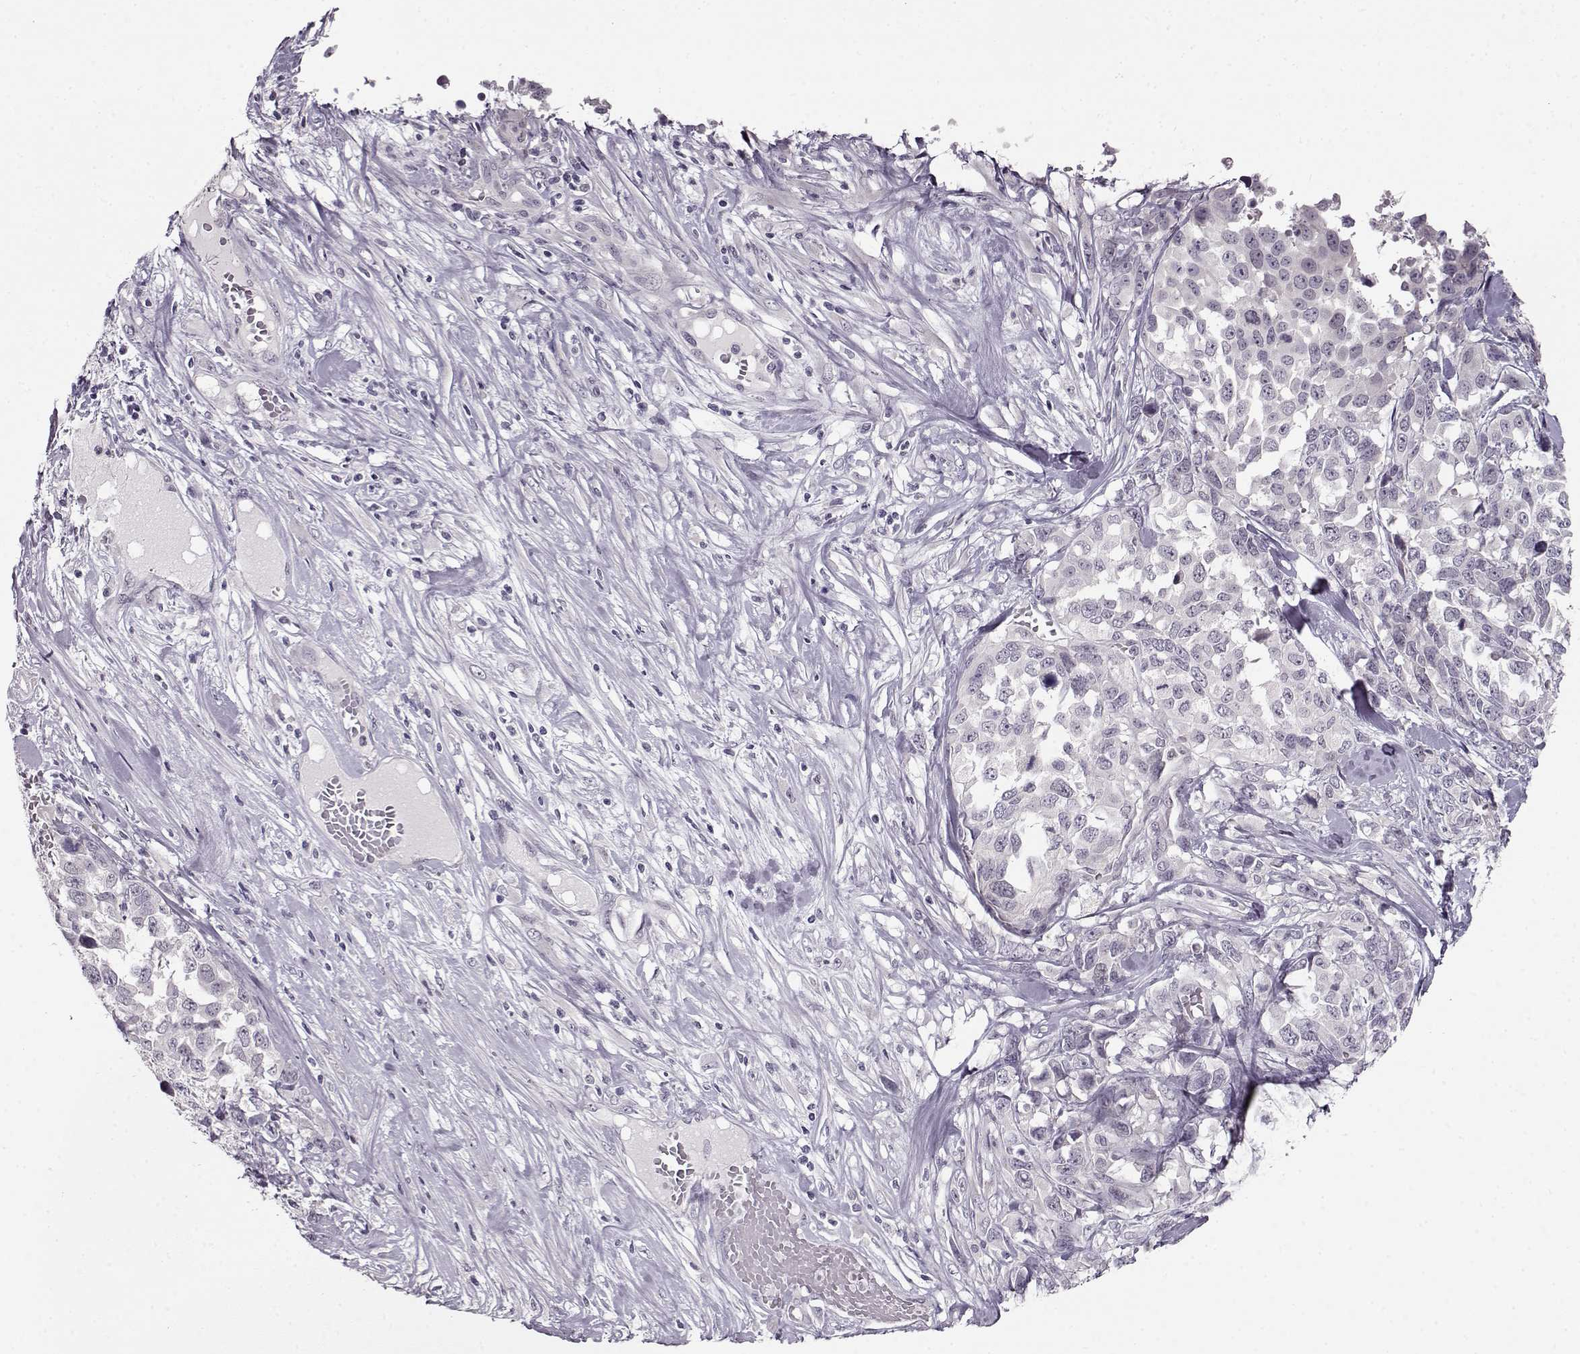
{"staining": {"intensity": "negative", "quantity": "none", "location": "none"}, "tissue": "melanoma", "cell_type": "Tumor cells", "image_type": "cancer", "snomed": [{"axis": "morphology", "description": "Malignant melanoma, Metastatic site"}, {"axis": "topography", "description": "Skin"}], "caption": "High magnification brightfield microscopy of melanoma stained with DAB (brown) and counterstained with hematoxylin (blue): tumor cells show no significant positivity.", "gene": "RP1L1", "patient": {"sex": "male", "age": 84}}